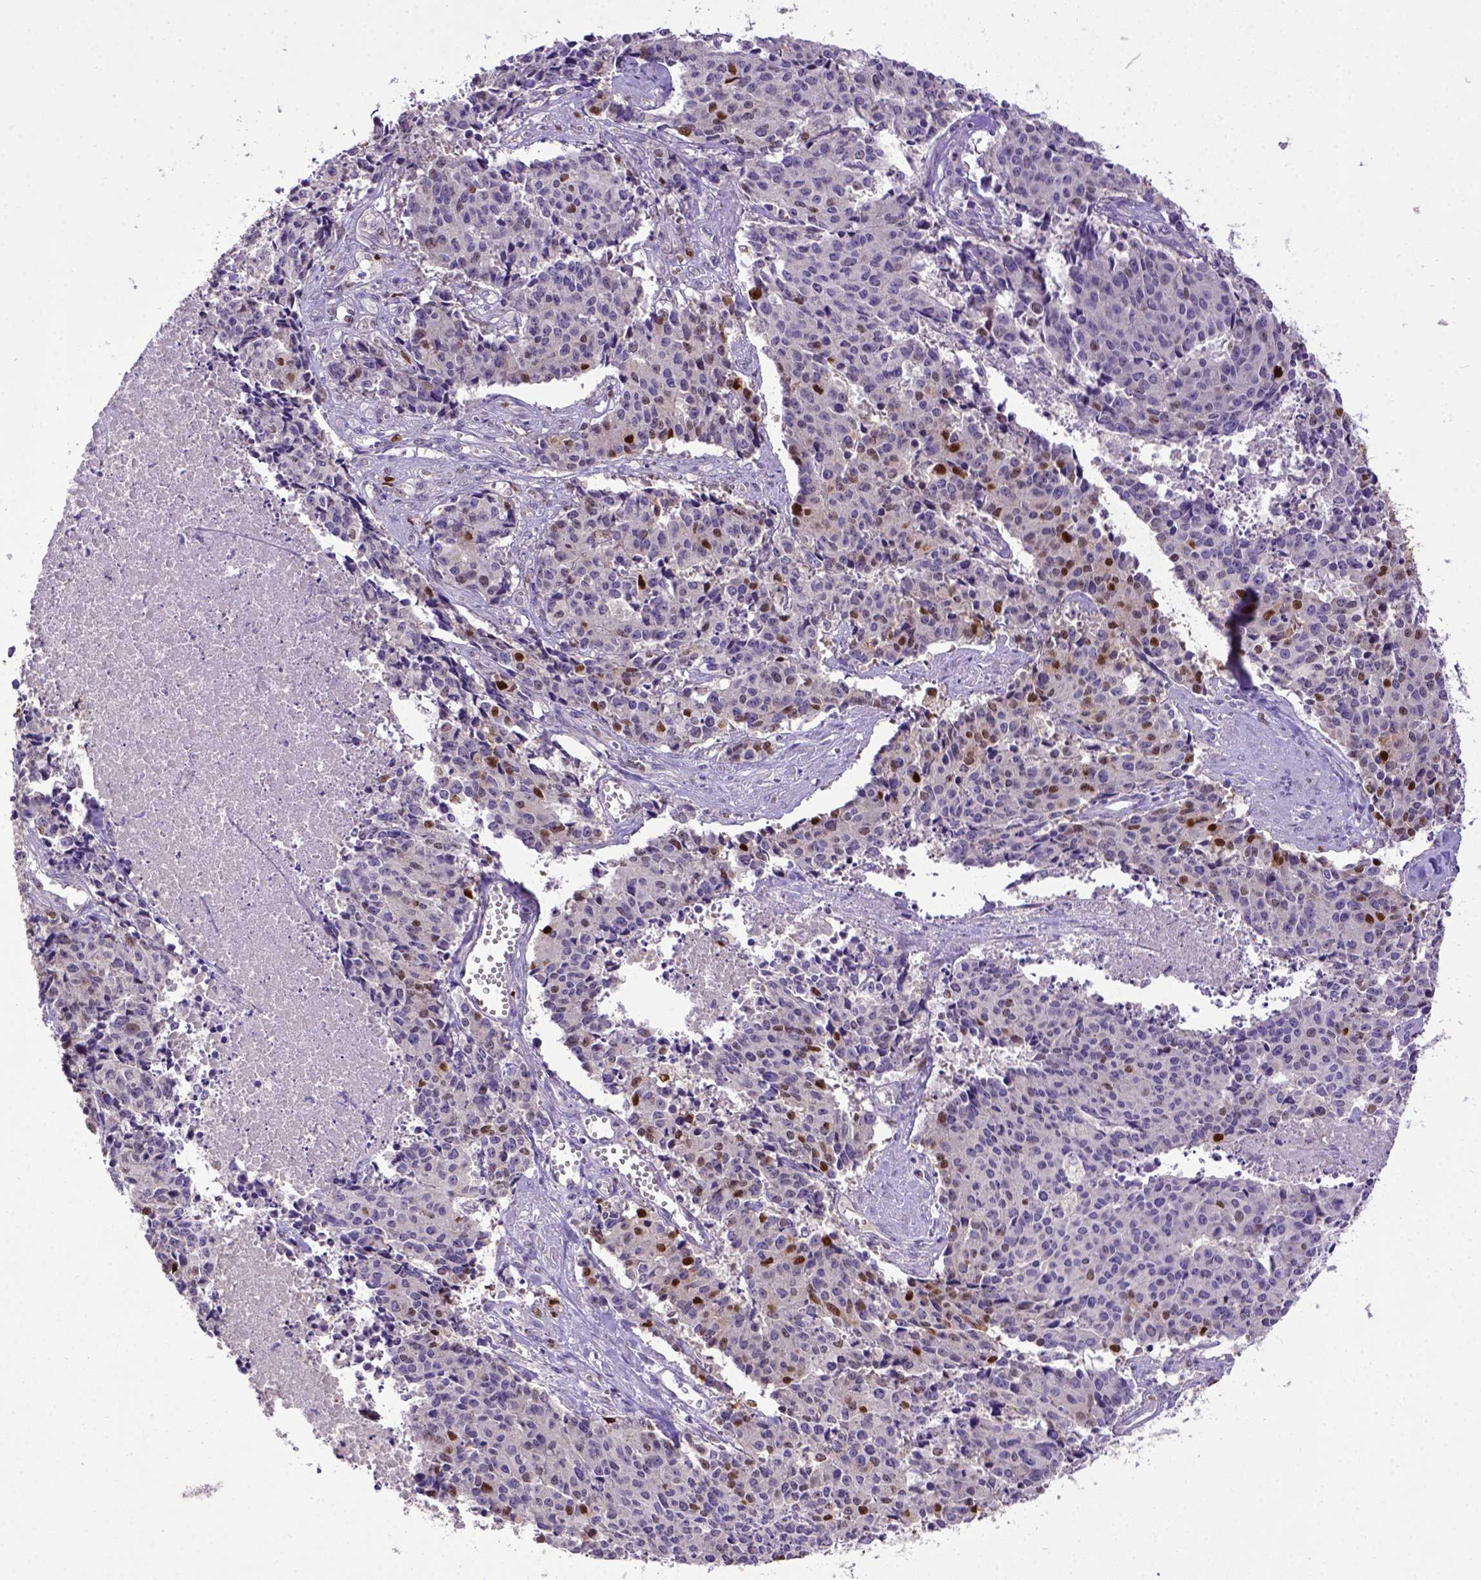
{"staining": {"intensity": "strong", "quantity": "<25%", "location": "nuclear"}, "tissue": "cervical cancer", "cell_type": "Tumor cells", "image_type": "cancer", "snomed": [{"axis": "morphology", "description": "Squamous cell carcinoma, NOS"}, {"axis": "topography", "description": "Cervix"}], "caption": "Brown immunohistochemical staining in cervical cancer demonstrates strong nuclear staining in approximately <25% of tumor cells. The protein of interest is shown in brown color, while the nuclei are stained blue.", "gene": "CDKN1A", "patient": {"sex": "female", "age": 28}}